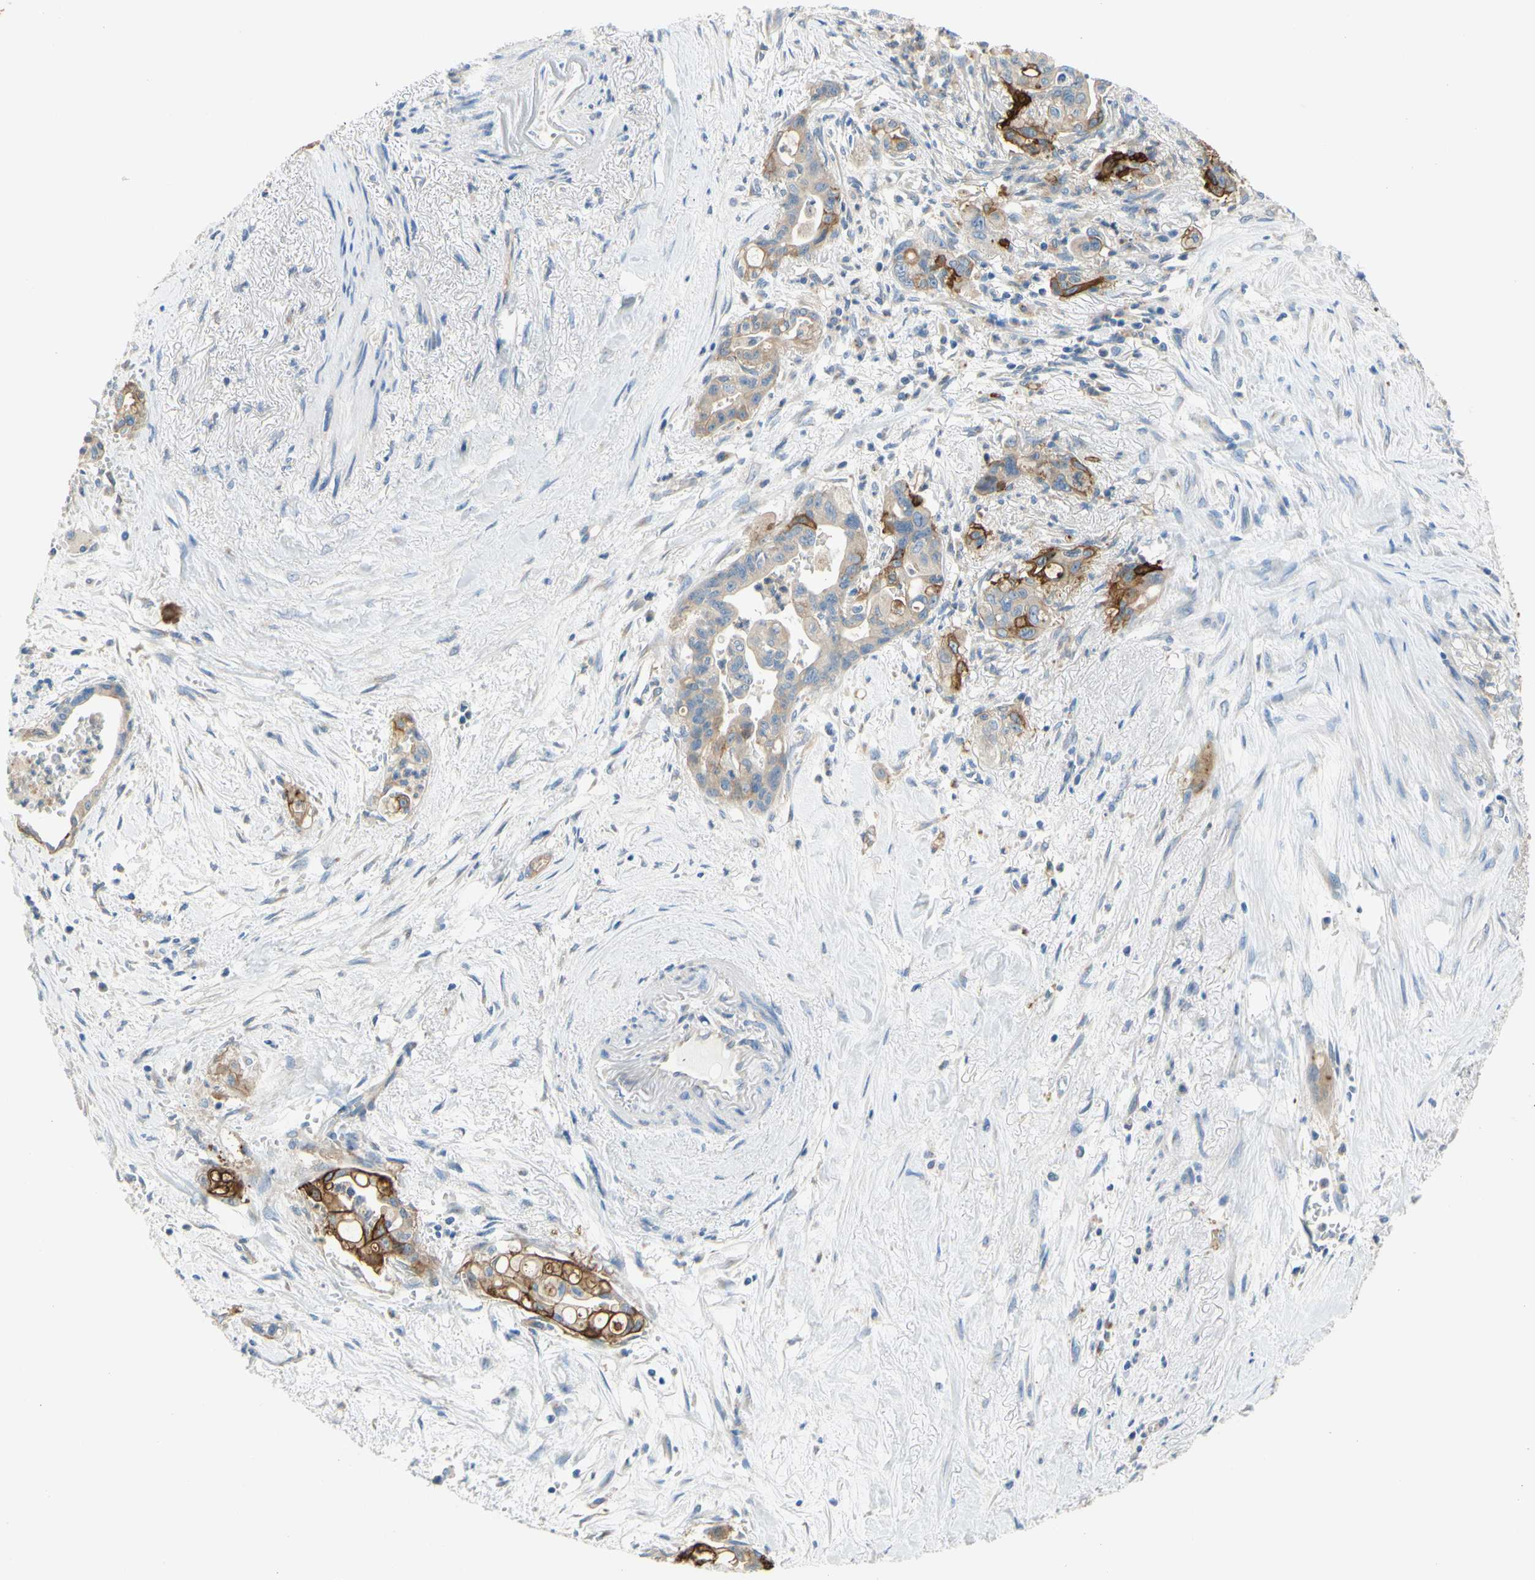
{"staining": {"intensity": "strong", "quantity": "<25%", "location": "cytoplasmic/membranous"}, "tissue": "pancreatic cancer", "cell_type": "Tumor cells", "image_type": "cancer", "snomed": [{"axis": "morphology", "description": "Adenocarcinoma, NOS"}, {"axis": "topography", "description": "Pancreas"}], "caption": "Immunohistochemistry (IHC) image of neoplastic tissue: pancreatic cancer stained using immunohistochemistry (IHC) shows medium levels of strong protein expression localized specifically in the cytoplasmic/membranous of tumor cells, appearing as a cytoplasmic/membranous brown color.", "gene": "F3", "patient": {"sex": "male", "age": 70}}